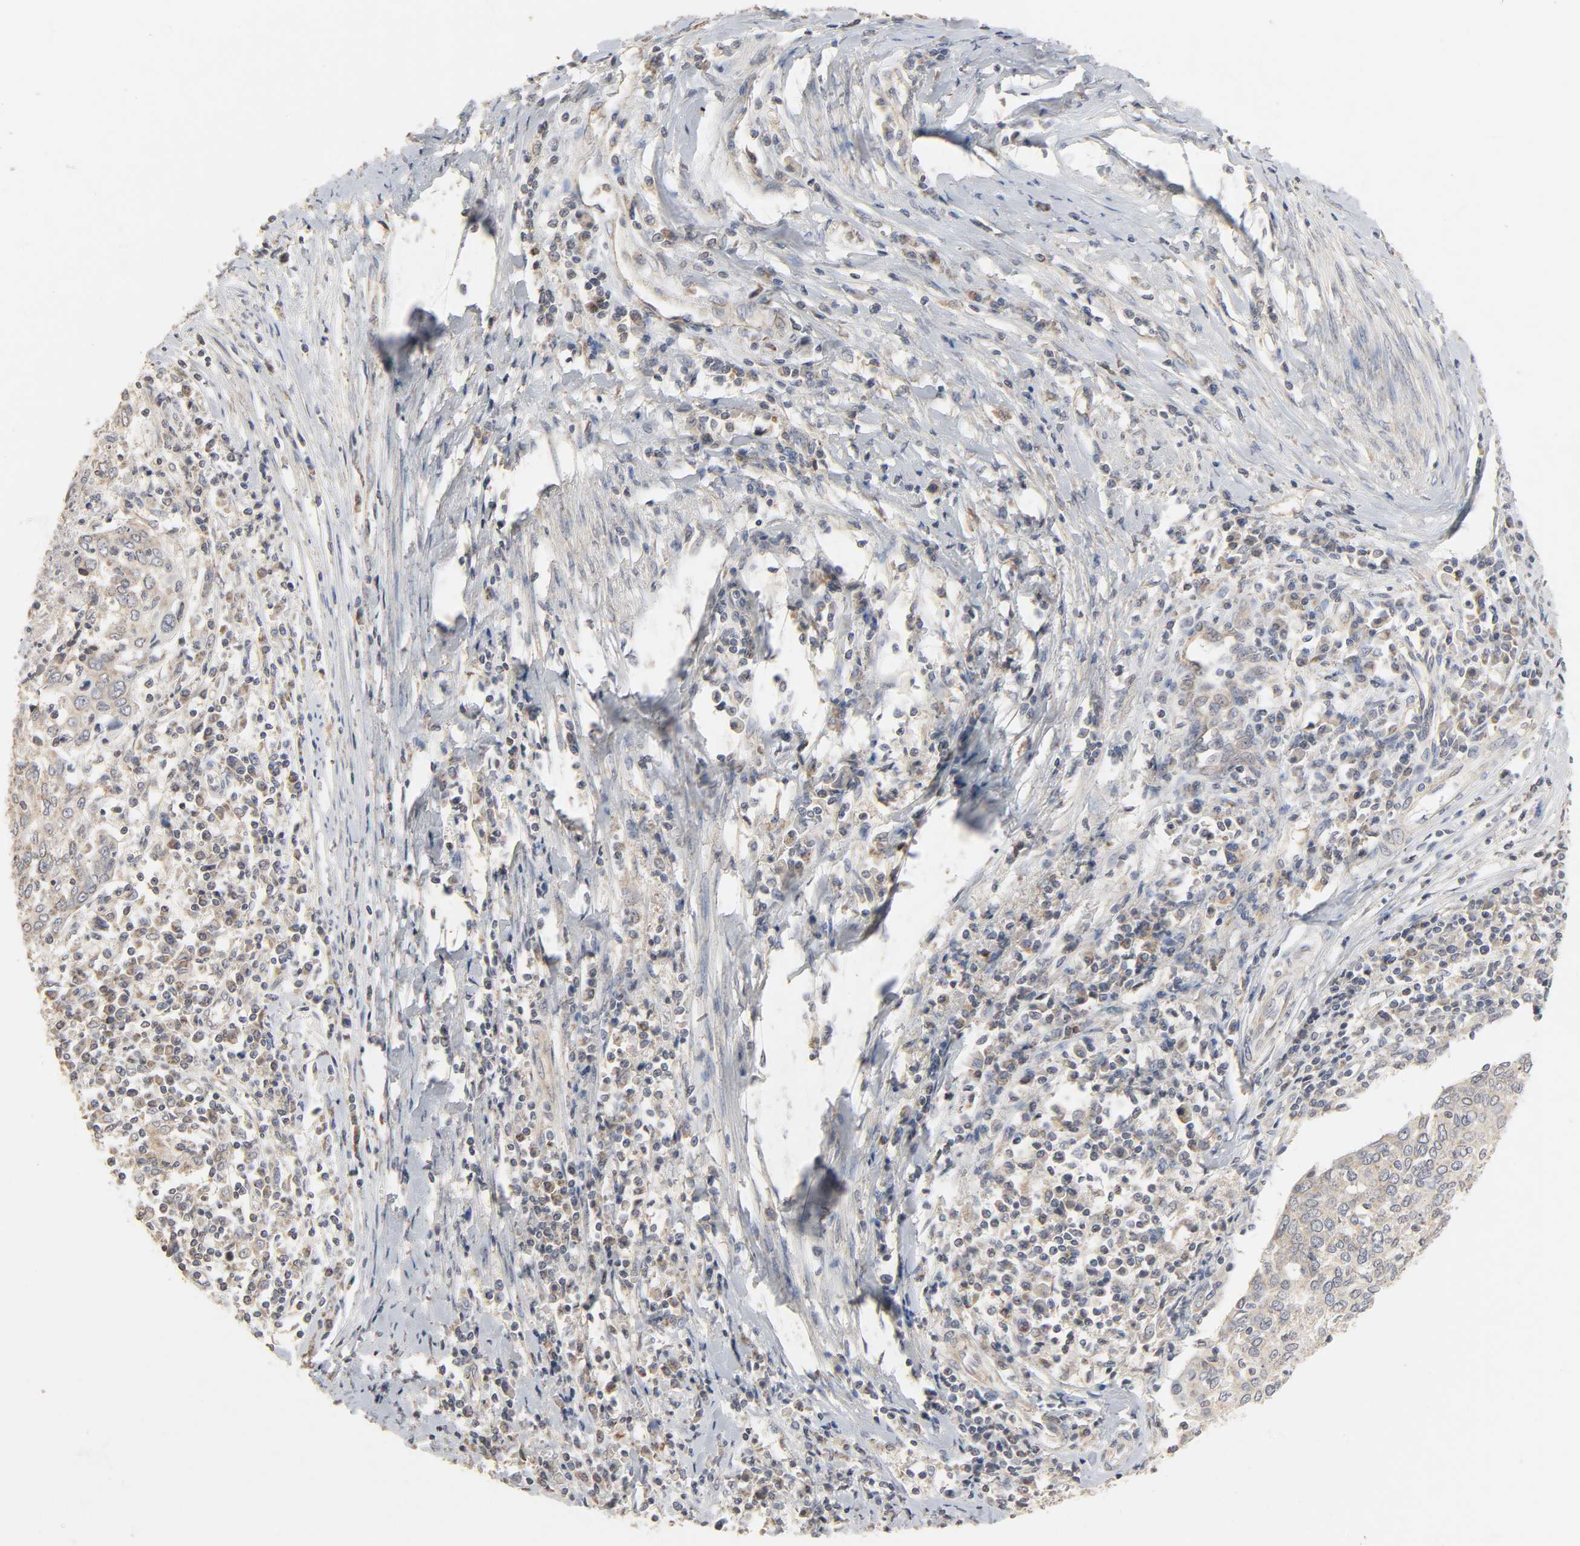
{"staining": {"intensity": "weak", "quantity": ">75%", "location": "cytoplasmic/membranous"}, "tissue": "cervical cancer", "cell_type": "Tumor cells", "image_type": "cancer", "snomed": [{"axis": "morphology", "description": "Squamous cell carcinoma, NOS"}, {"axis": "topography", "description": "Cervix"}], "caption": "Immunohistochemical staining of cervical cancer (squamous cell carcinoma) displays weak cytoplasmic/membranous protein positivity in about >75% of tumor cells.", "gene": "CLEC4E", "patient": {"sex": "female", "age": 40}}